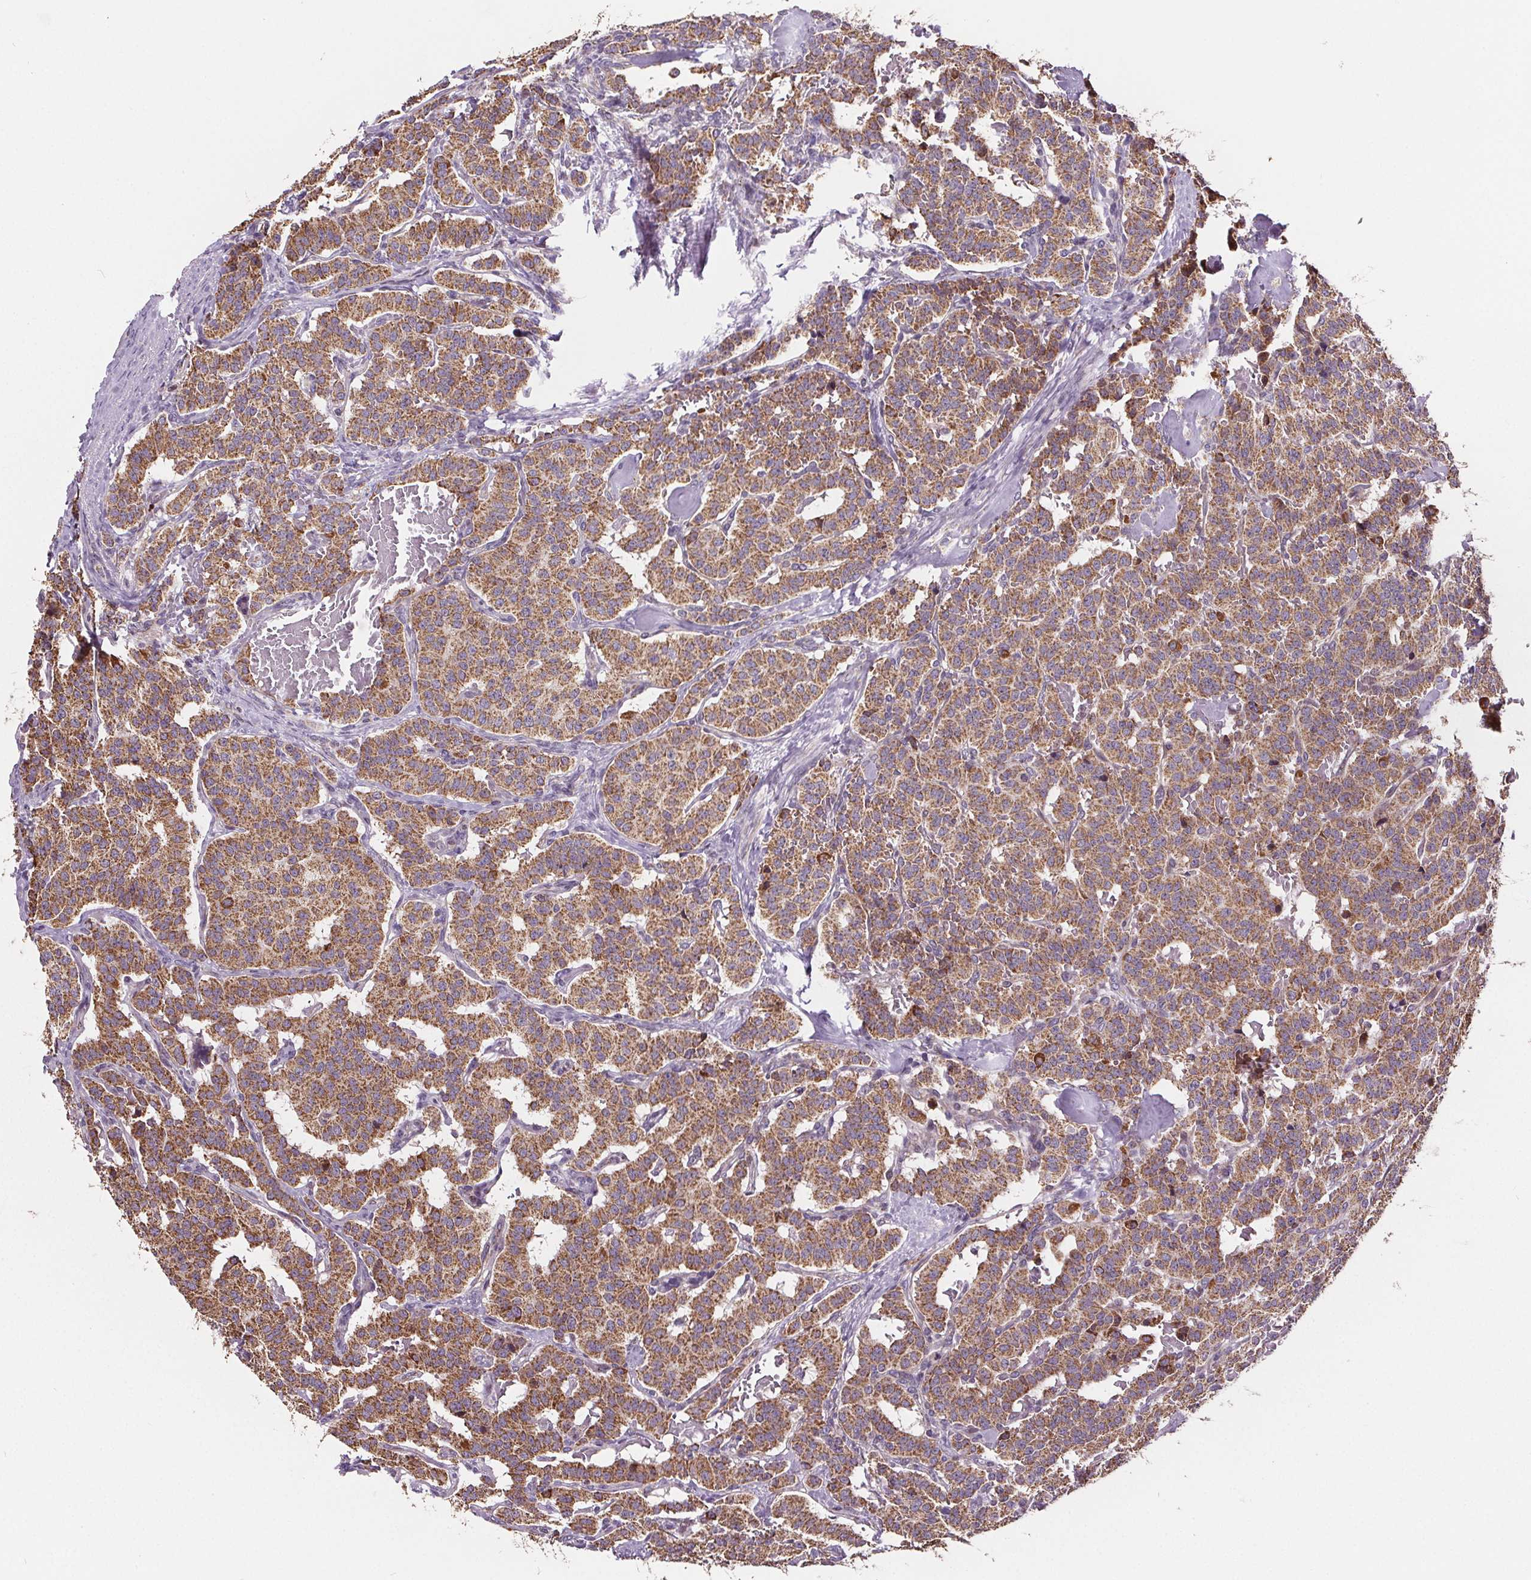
{"staining": {"intensity": "weak", "quantity": ">75%", "location": "cytoplasmic/membranous"}, "tissue": "carcinoid", "cell_type": "Tumor cells", "image_type": "cancer", "snomed": [{"axis": "morphology", "description": "Carcinoid, malignant, NOS"}, {"axis": "topography", "description": "Lung"}], "caption": "A photomicrograph showing weak cytoplasmic/membranous positivity in about >75% of tumor cells in malignant carcinoid, as visualized by brown immunohistochemical staining.", "gene": "SUCLA2", "patient": {"sex": "female", "age": 46}}